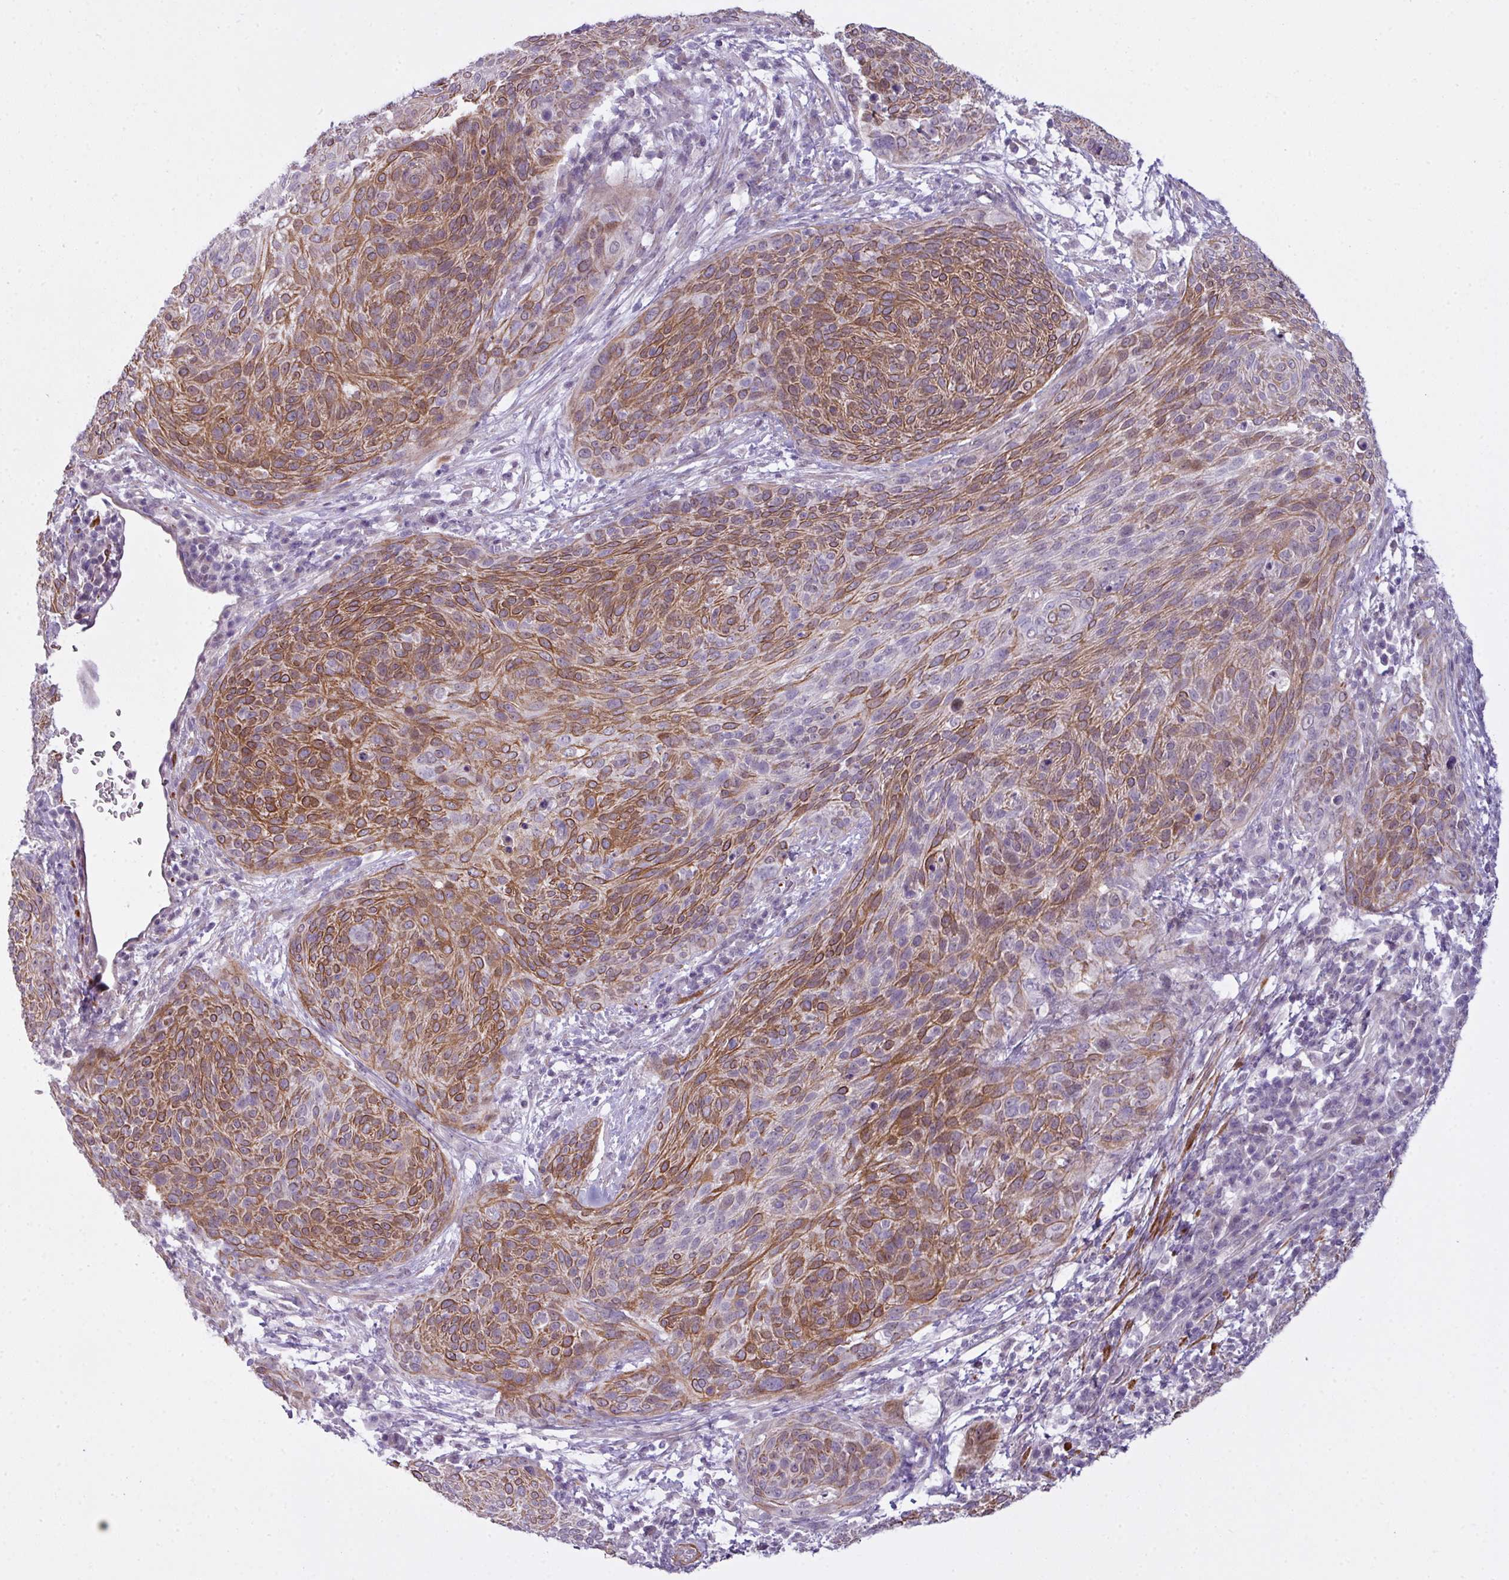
{"staining": {"intensity": "moderate", "quantity": "25%-75%", "location": "cytoplasmic/membranous"}, "tissue": "cervical cancer", "cell_type": "Tumor cells", "image_type": "cancer", "snomed": [{"axis": "morphology", "description": "Squamous cell carcinoma, NOS"}, {"axis": "topography", "description": "Cervix"}], "caption": "The histopathology image demonstrates staining of cervical cancer (squamous cell carcinoma), revealing moderate cytoplasmic/membranous protein positivity (brown color) within tumor cells. The staining is performed using DAB (3,3'-diaminobenzidine) brown chromogen to label protein expression. The nuclei are counter-stained blue using hematoxylin.", "gene": "ZNF688", "patient": {"sex": "female", "age": 31}}